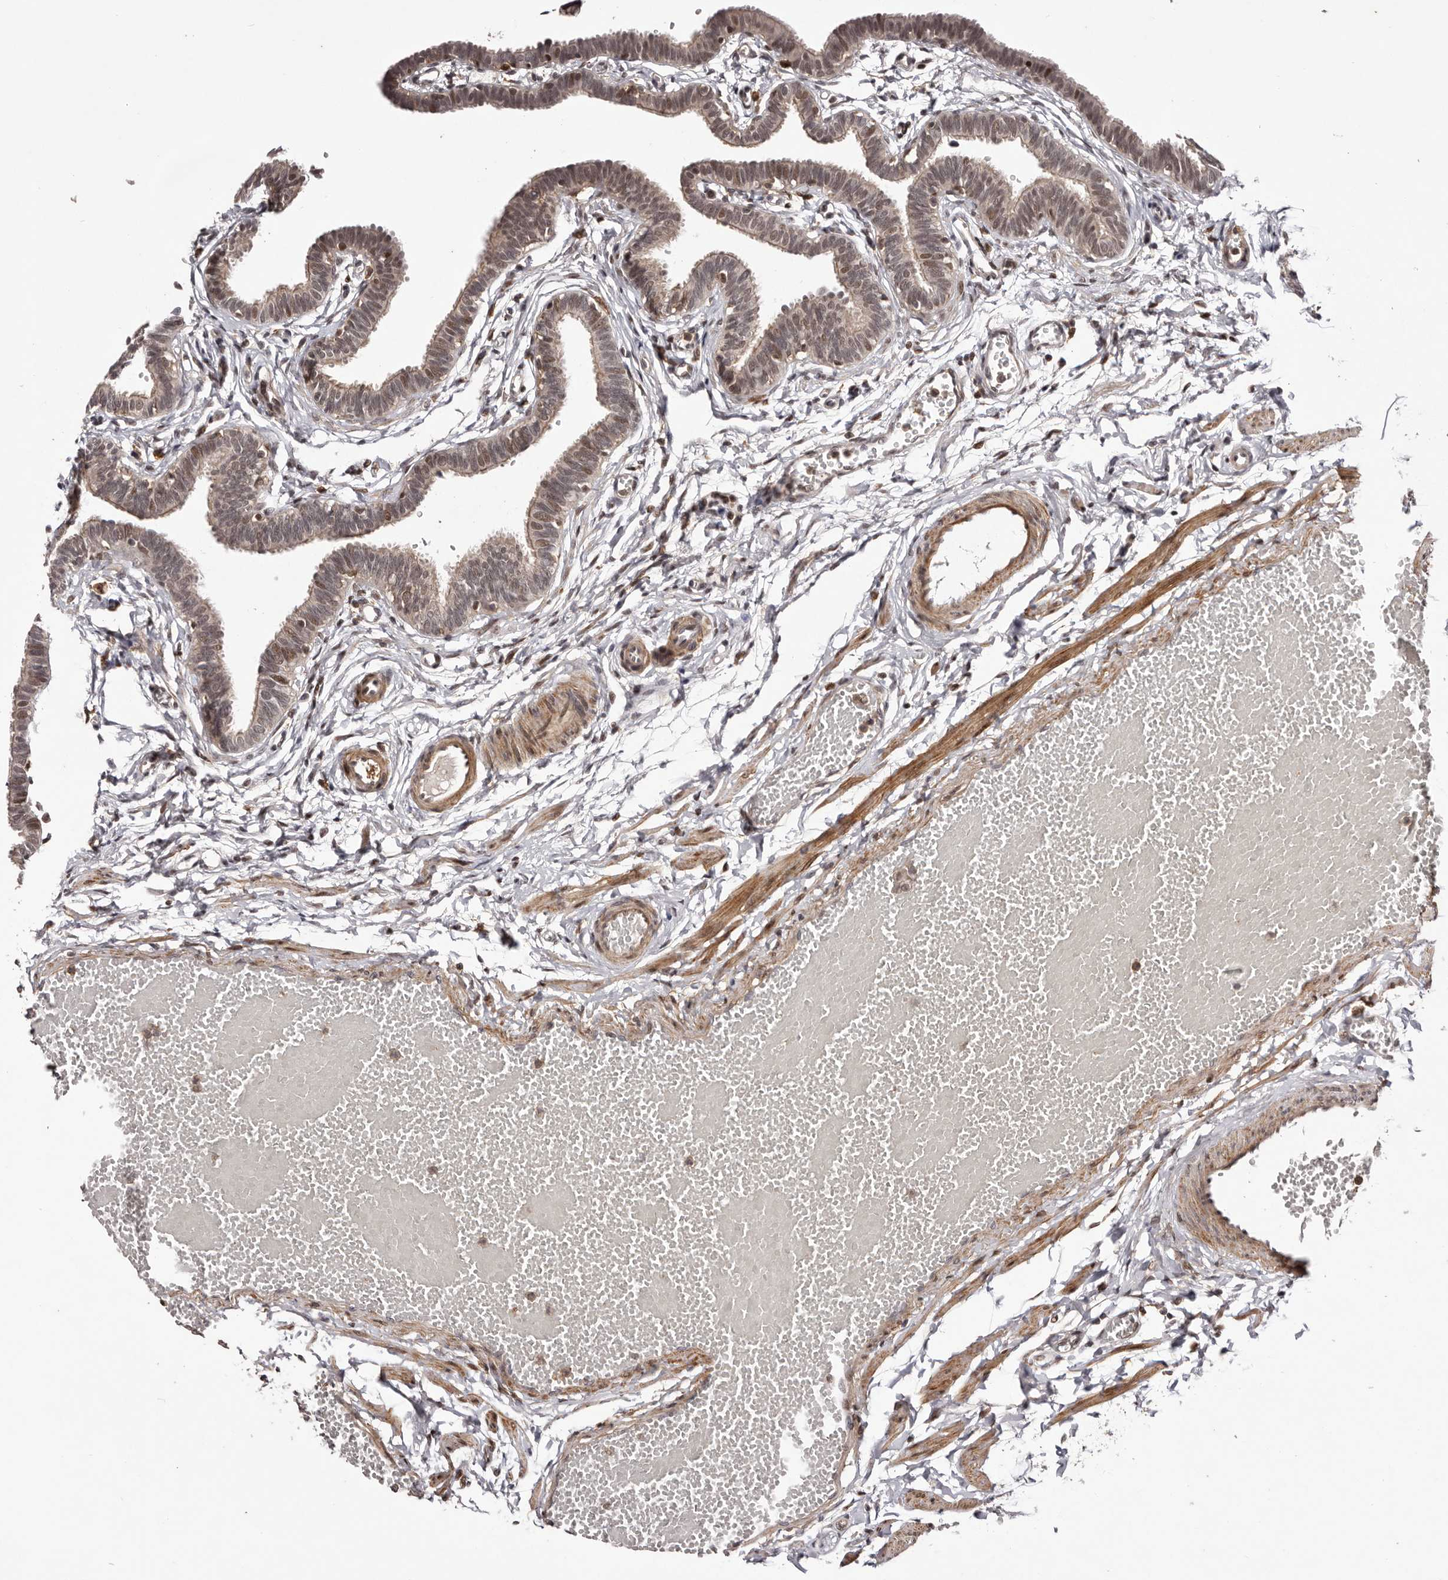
{"staining": {"intensity": "weak", "quantity": "25%-75%", "location": "cytoplasmic/membranous,nuclear"}, "tissue": "fallopian tube", "cell_type": "Glandular cells", "image_type": "normal", "snomed": [{"axis": "morphology", "description": "Normal tissue, NOS"}, {"axis": "topography", "description": "Fallopian tube"}, {"axis": "topography", "description": "Ovary"}], "caption": "Immunohistochemistry (IHC) of benign fallopian tube displays low levels of weak cytoplasmic/membranous,nuclear expression in about 25%-75% of glandular cells.", "gene": "FBXO5", "patient": {"sex": "female", "age": 23}}